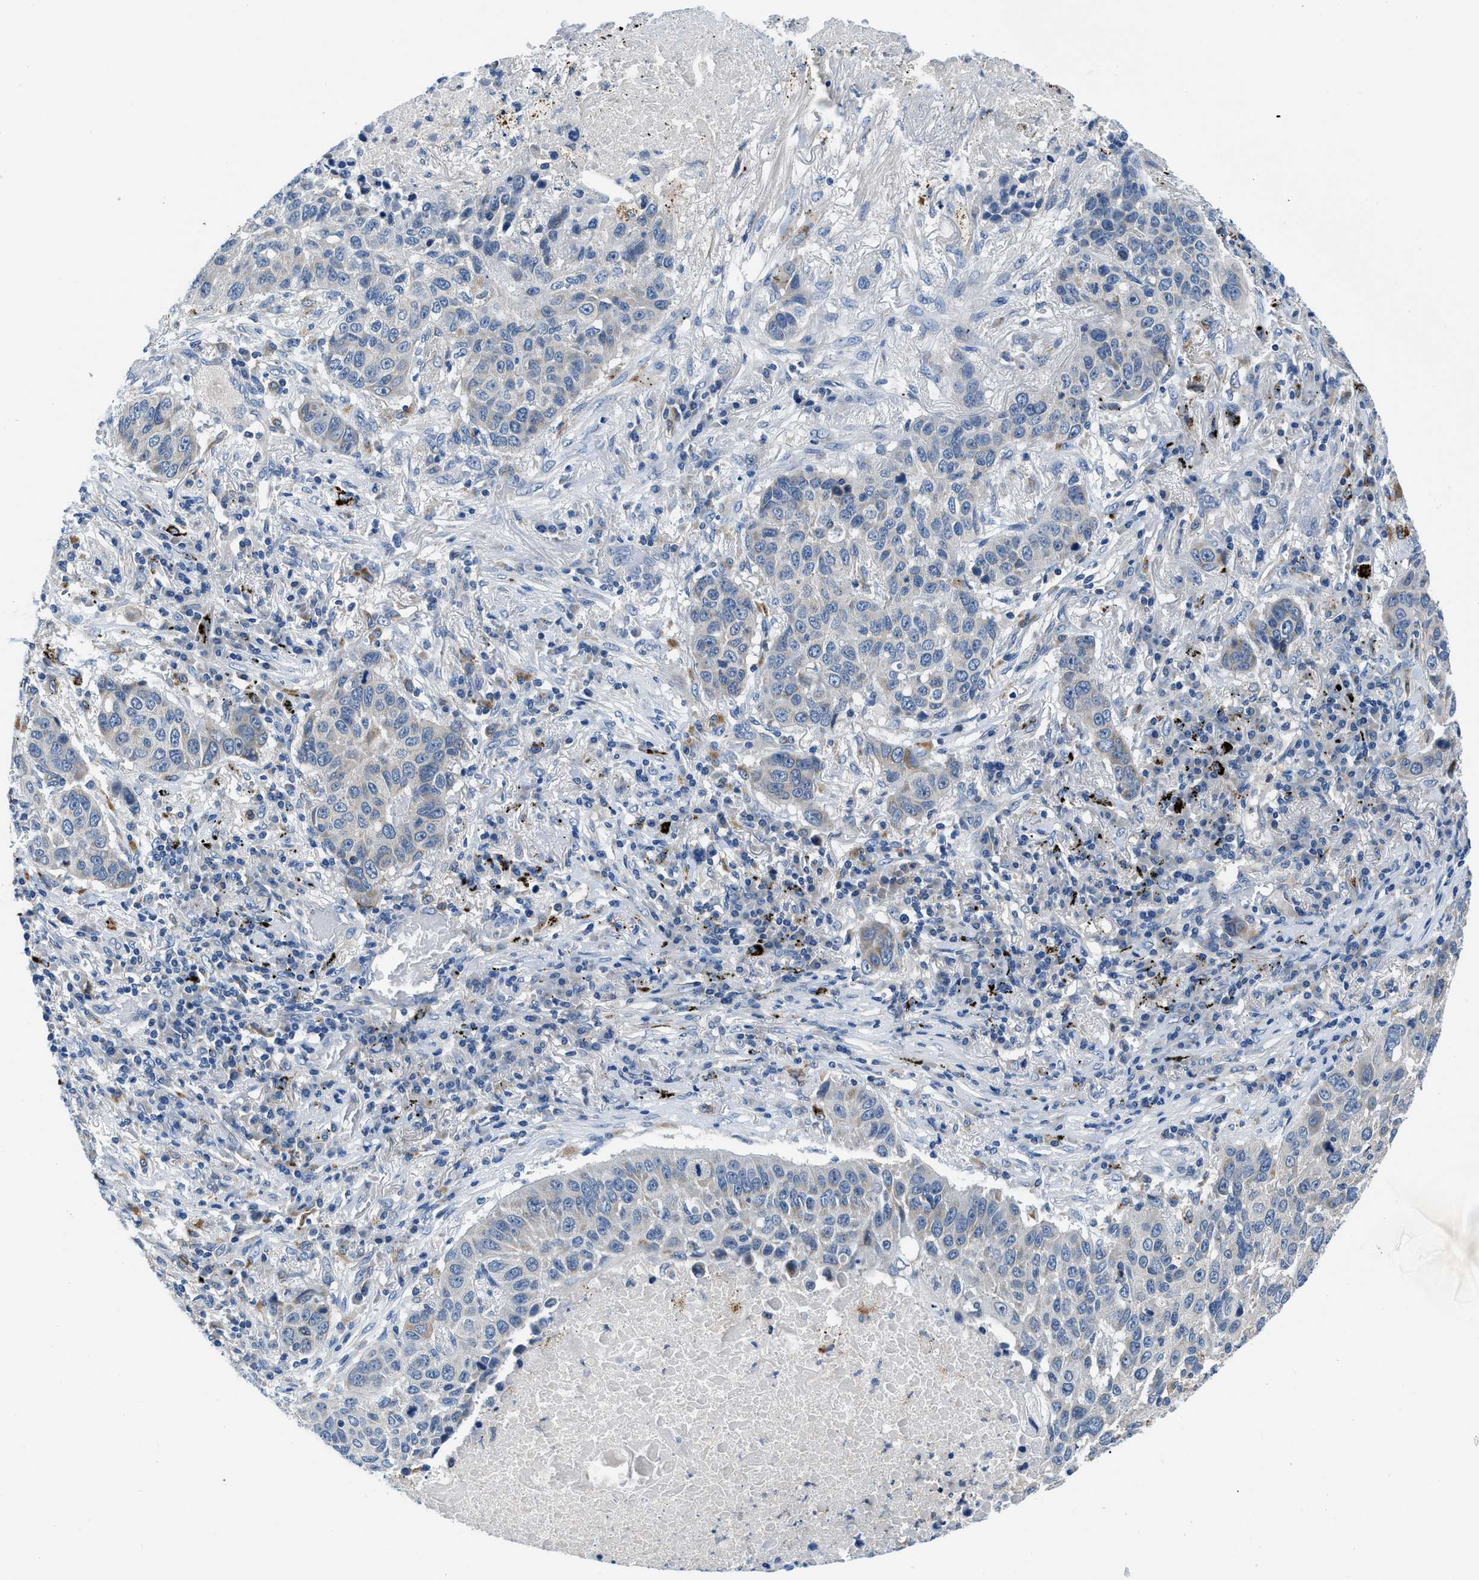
{"staining": {"intensity": "negative", "quantity": "none", "location": "none"}, "tissue": "lung cancer", "cell_type": "Tumor cells", "image_type": "cancer", "snomed": [{"axis": "morphology", "description": "Squamous cell carcinoma, NOS"}, {"axis": "topography", "description": "Lung"}], "caption": "IHC image of neoplastic tissue: lung cancer (squamous cell carcinoma) stained with DAB shows no significant protein expression in tumor cells.", "gene": "ADGRE3", "patient": {"sex": "male", "age": 57}}